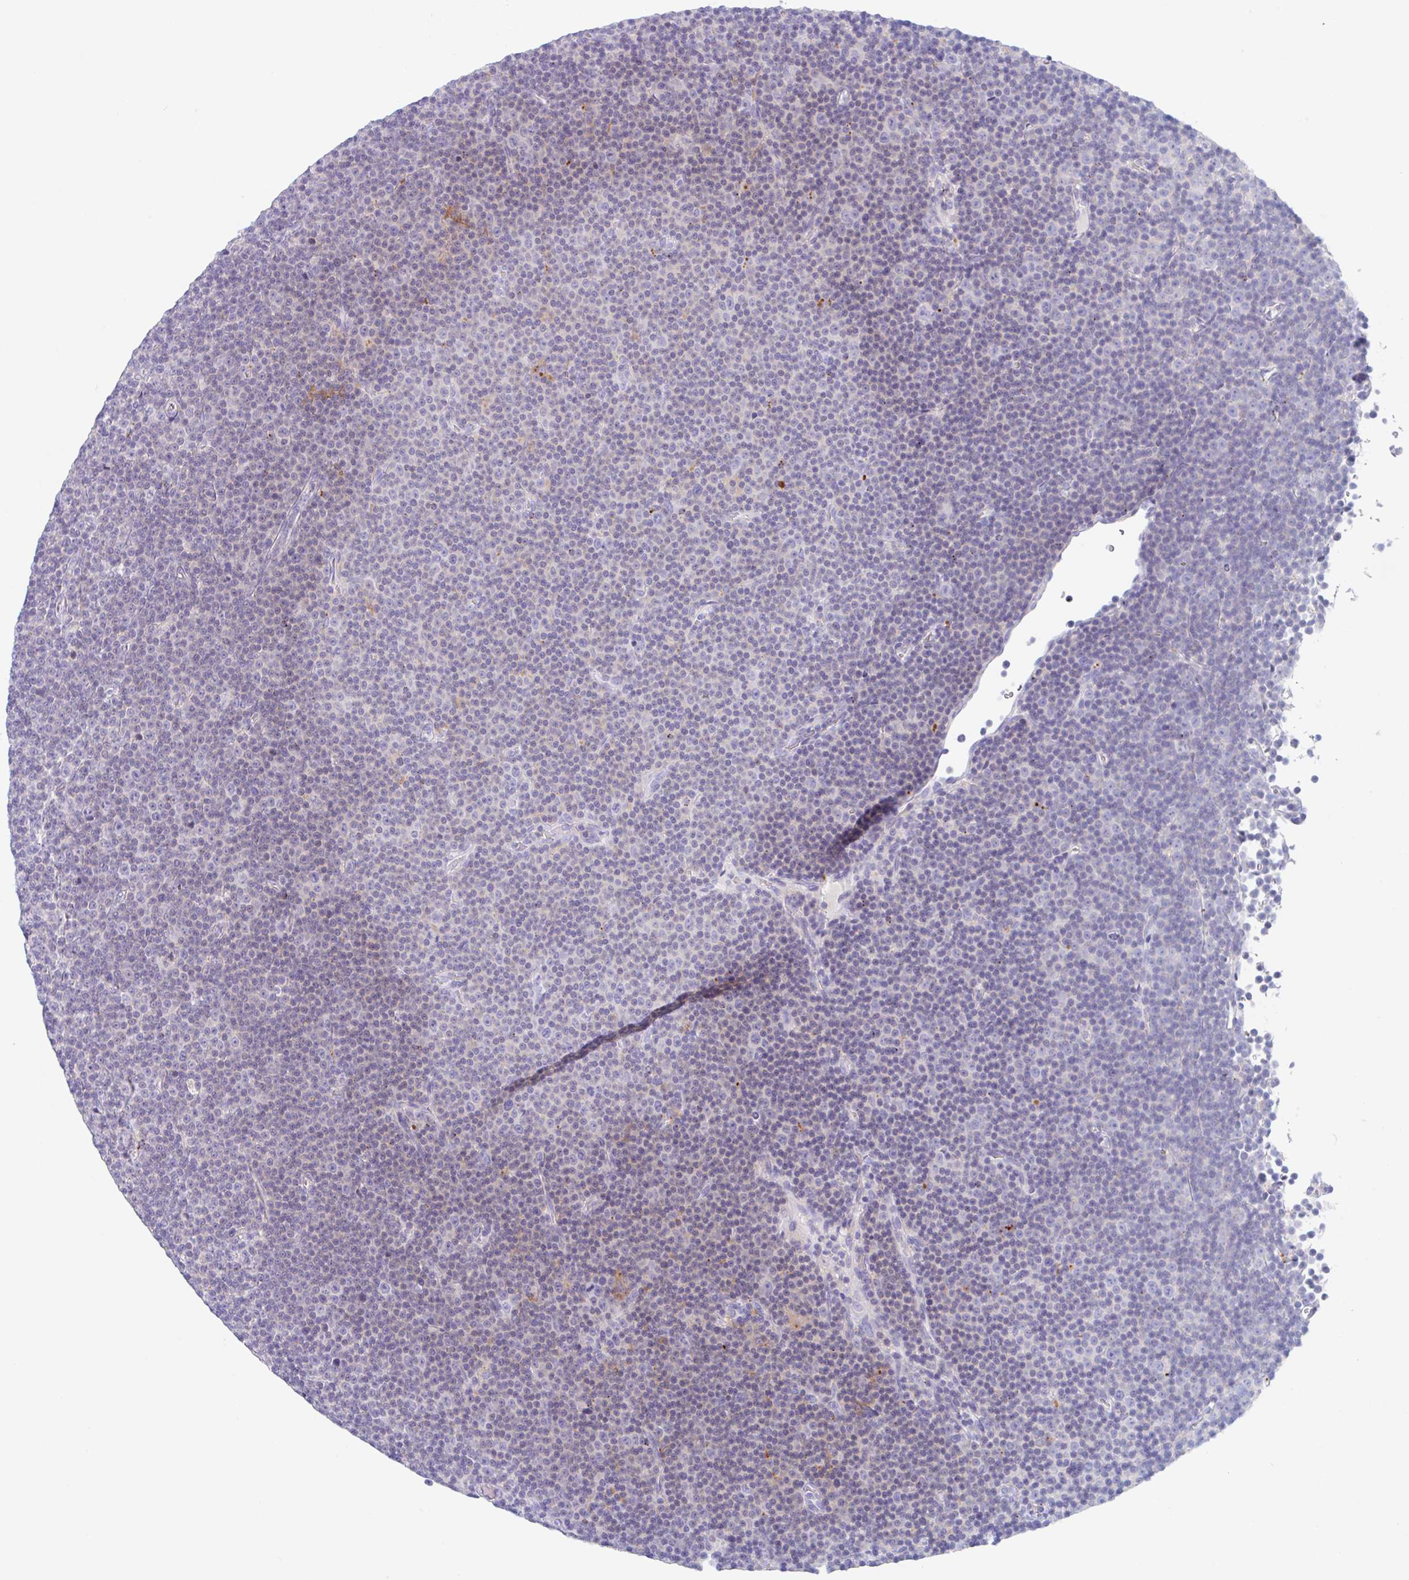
{"staining": {"intensity": "negative", "quantity": "none", "location": "none"}, "tissue": "lymphoma", "cell_type": "Tumor cells", "image_type": "cancer", "snomed": [{"axis": "morphology", "description": "Malignant lymphoma, non-Hodgkin's type, Low grade"}, {"axis": "topography", "description": "Lymph node"}], "caption": "DAB (3,3'-diaminobenzidine) immunohistochemical staining of human malignant lymphoma, non-Hodgkin's type (low-grade) displays no significant expression in tumor cells.", "gene": "ANKRD9", "patient": {"sex": "female", "age": 67}}